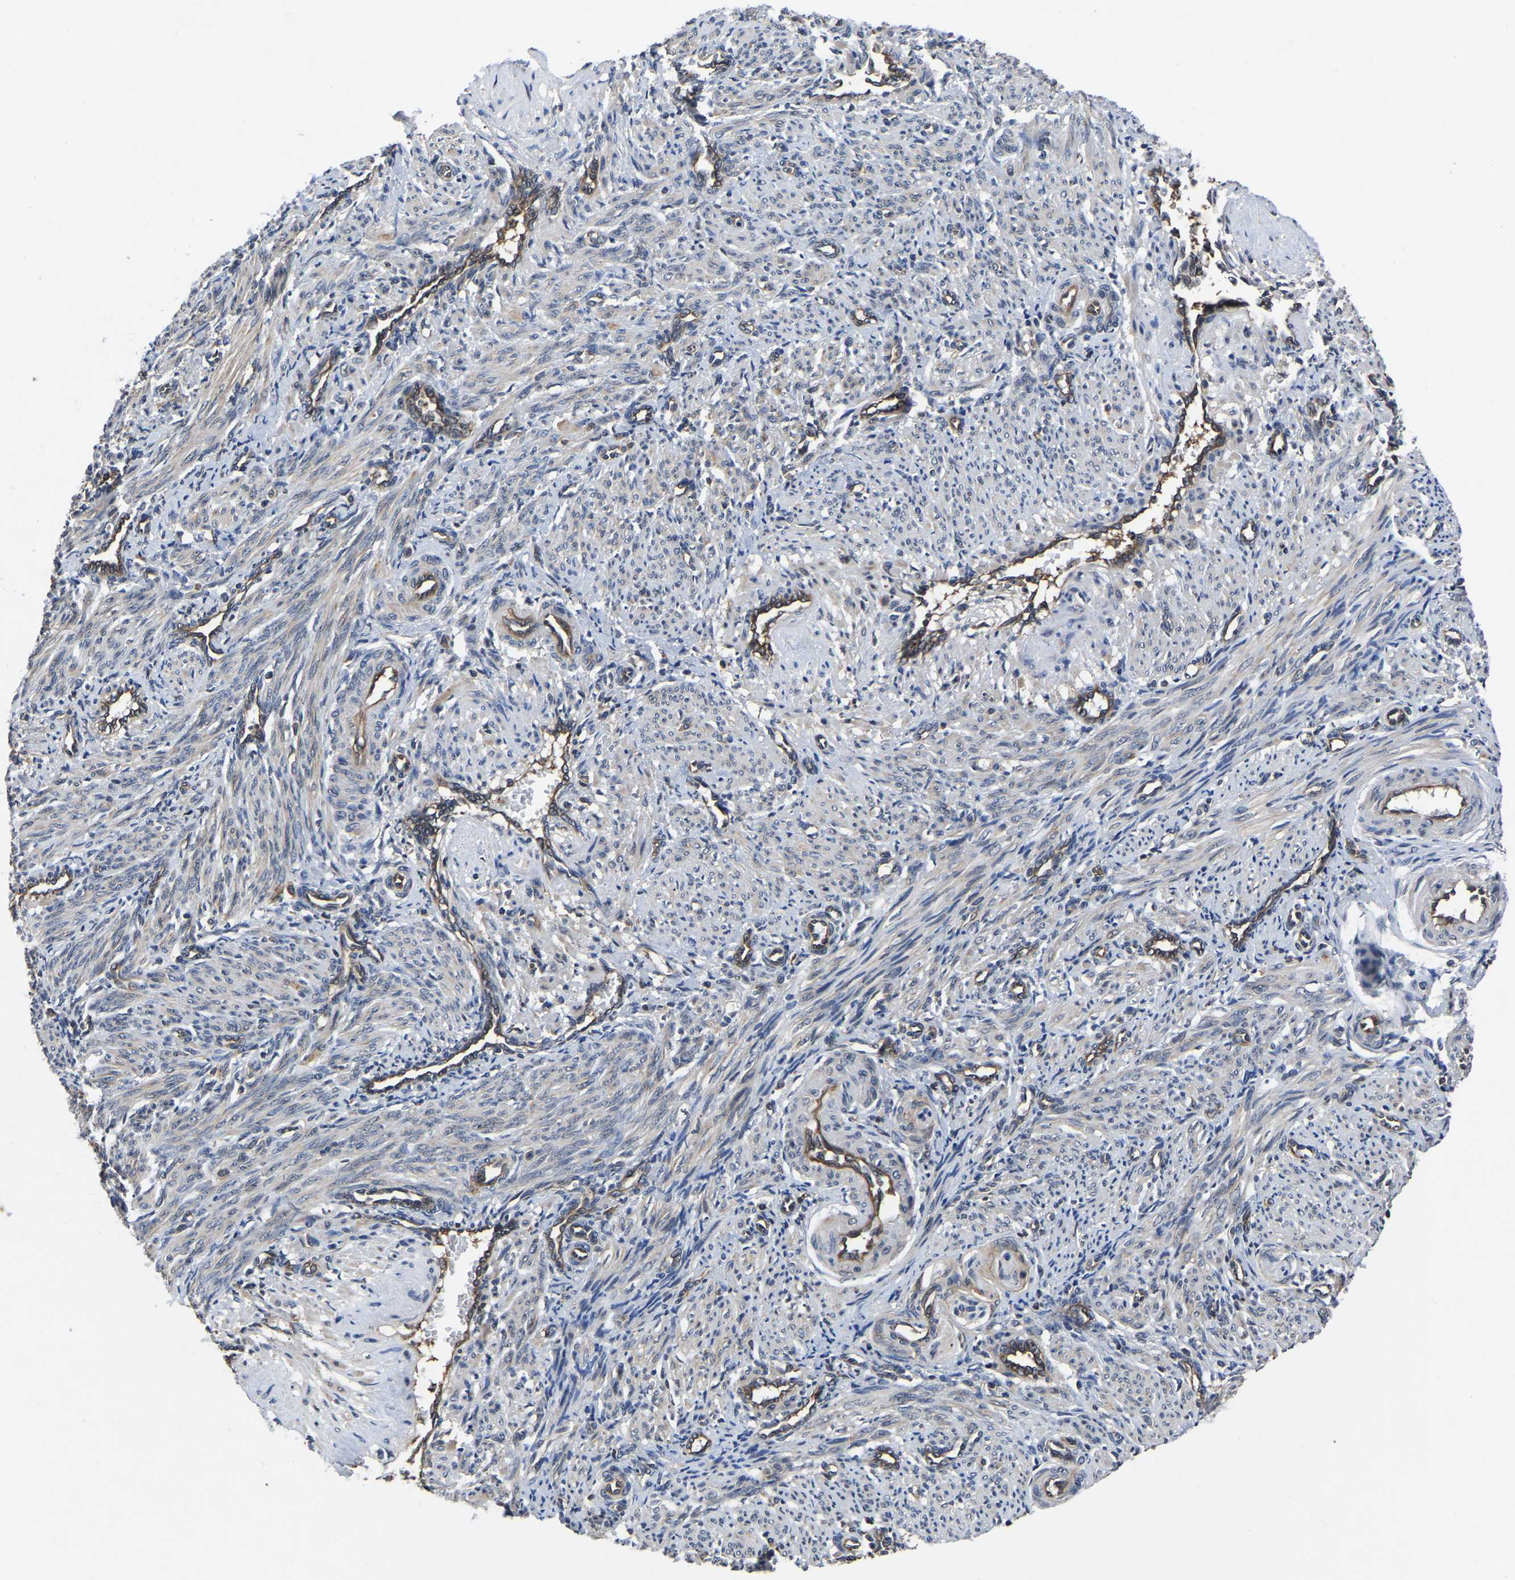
{"staining": {"intensity": "weak", "quantity": "25%-75%", "location": "cytoplasmic/membranous"}, "tissue": "smooth muscle", "cell_type": "Smooth muscle cells", "image_type": "normal", "snomed": [{"axis": "morphology", "description": "Normal tissue, NOS"}, {"axis": "topography", "description": "Endometrium"}], "caption": "Immunohistochemical staining of normal smooth muscle shows low levels of weak cytoplasmic/membranous expression in approximately 25%-75% of smooth muscle cells. (brown staining indicates protein expression, while blue staining denotes nuclei).", "gene": "FGD5", "patient": {"sex": "female", "age": 33}}